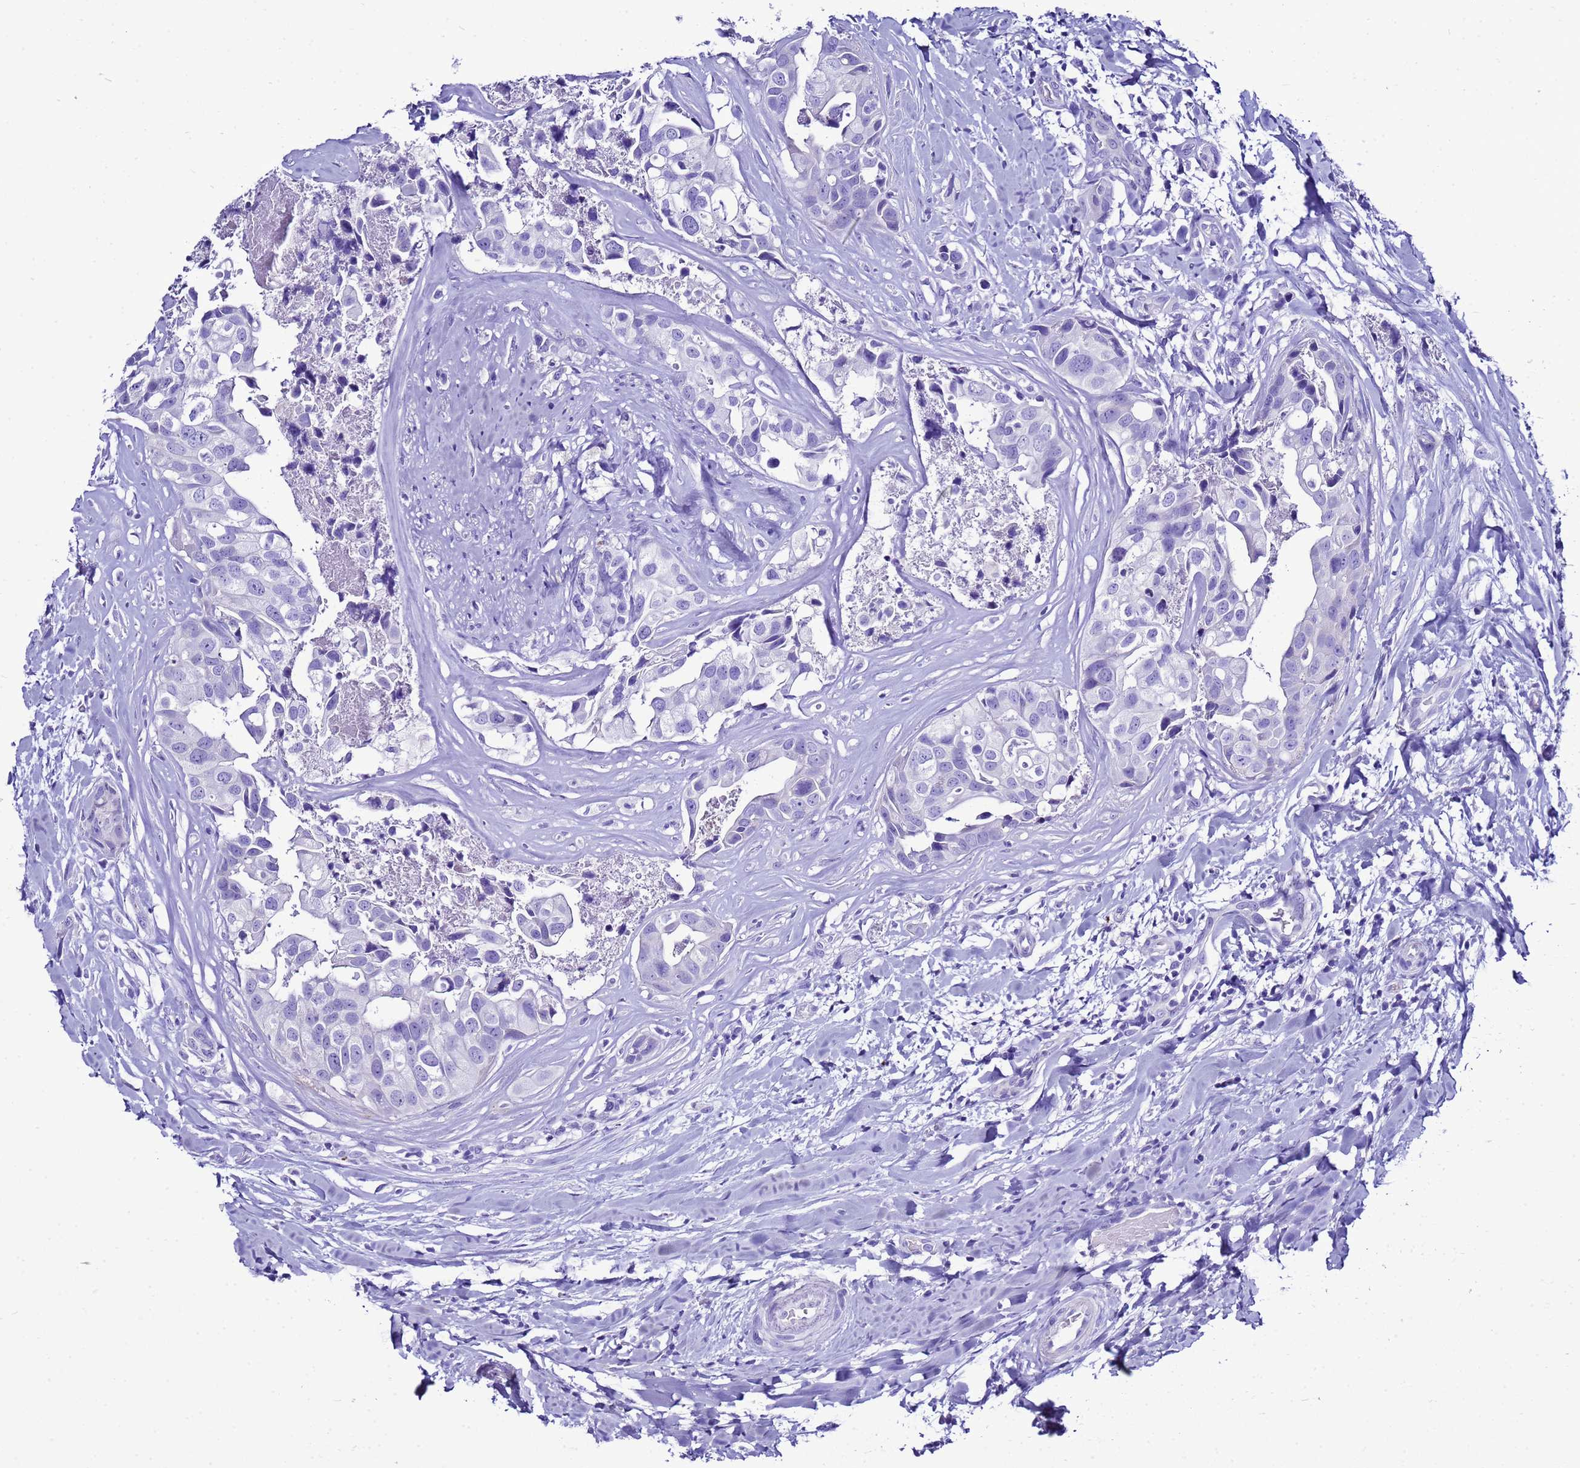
{"staining": {"intensity": "negative", "quantity": "none", "location": "none"}, "tissue": "head and neck cancer", "cell_type": "Tumor cells", "image_type": "cancer", "snomed": [{"axis": "morphology", "description": "Adenocarcinoma, NOS"}, {"axis": "morphology", "description": "Adenocarcinoma, metastatic, NOS"}, {"axis": "topography", "description": "Head-Neck"}], "caption": "DAB immunohistochemical staining of head and neck cancer (adenocarcinoma) exhibits no significant staining in tumor cells.", "gene": "BEST2", "patient": {"sex": "male", "age": 75}}